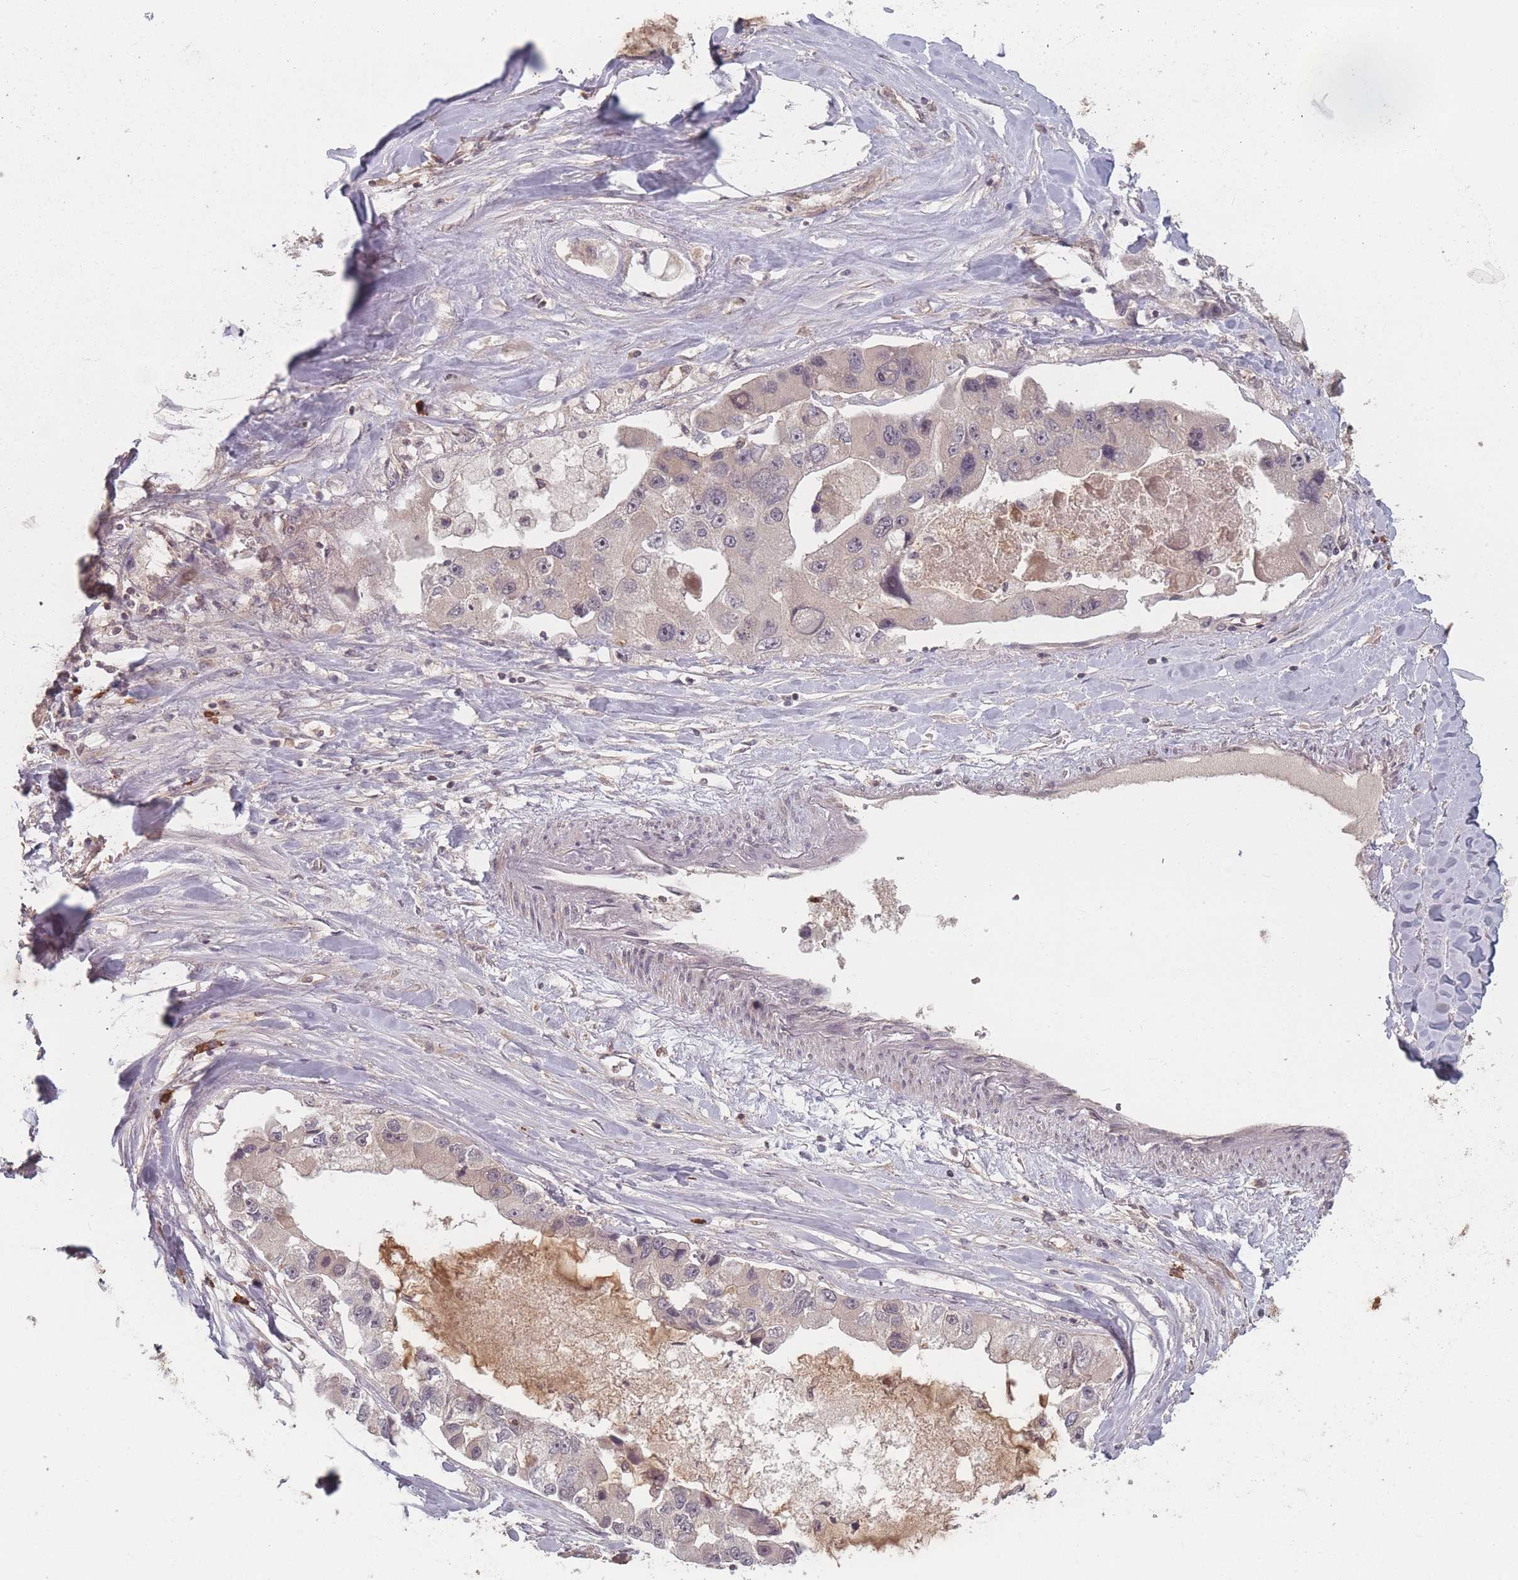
{"staining": {"intensity": "negative", "quantity": "none", "location": "none"}, "tissue": "lung cancer", "cell_type": "Tumor cells", "image_type": "cancer", "snomed": [{"axis": "morphology", "description": "Adenocarcinoma, NOS"}, {"axis": "topography", "description": "Lung"}], "caption": "Tumor cells are negative for protein expression in human lung cancer.", "gene": "HAGH", "patient": {"sex": "female", "age": 54}}